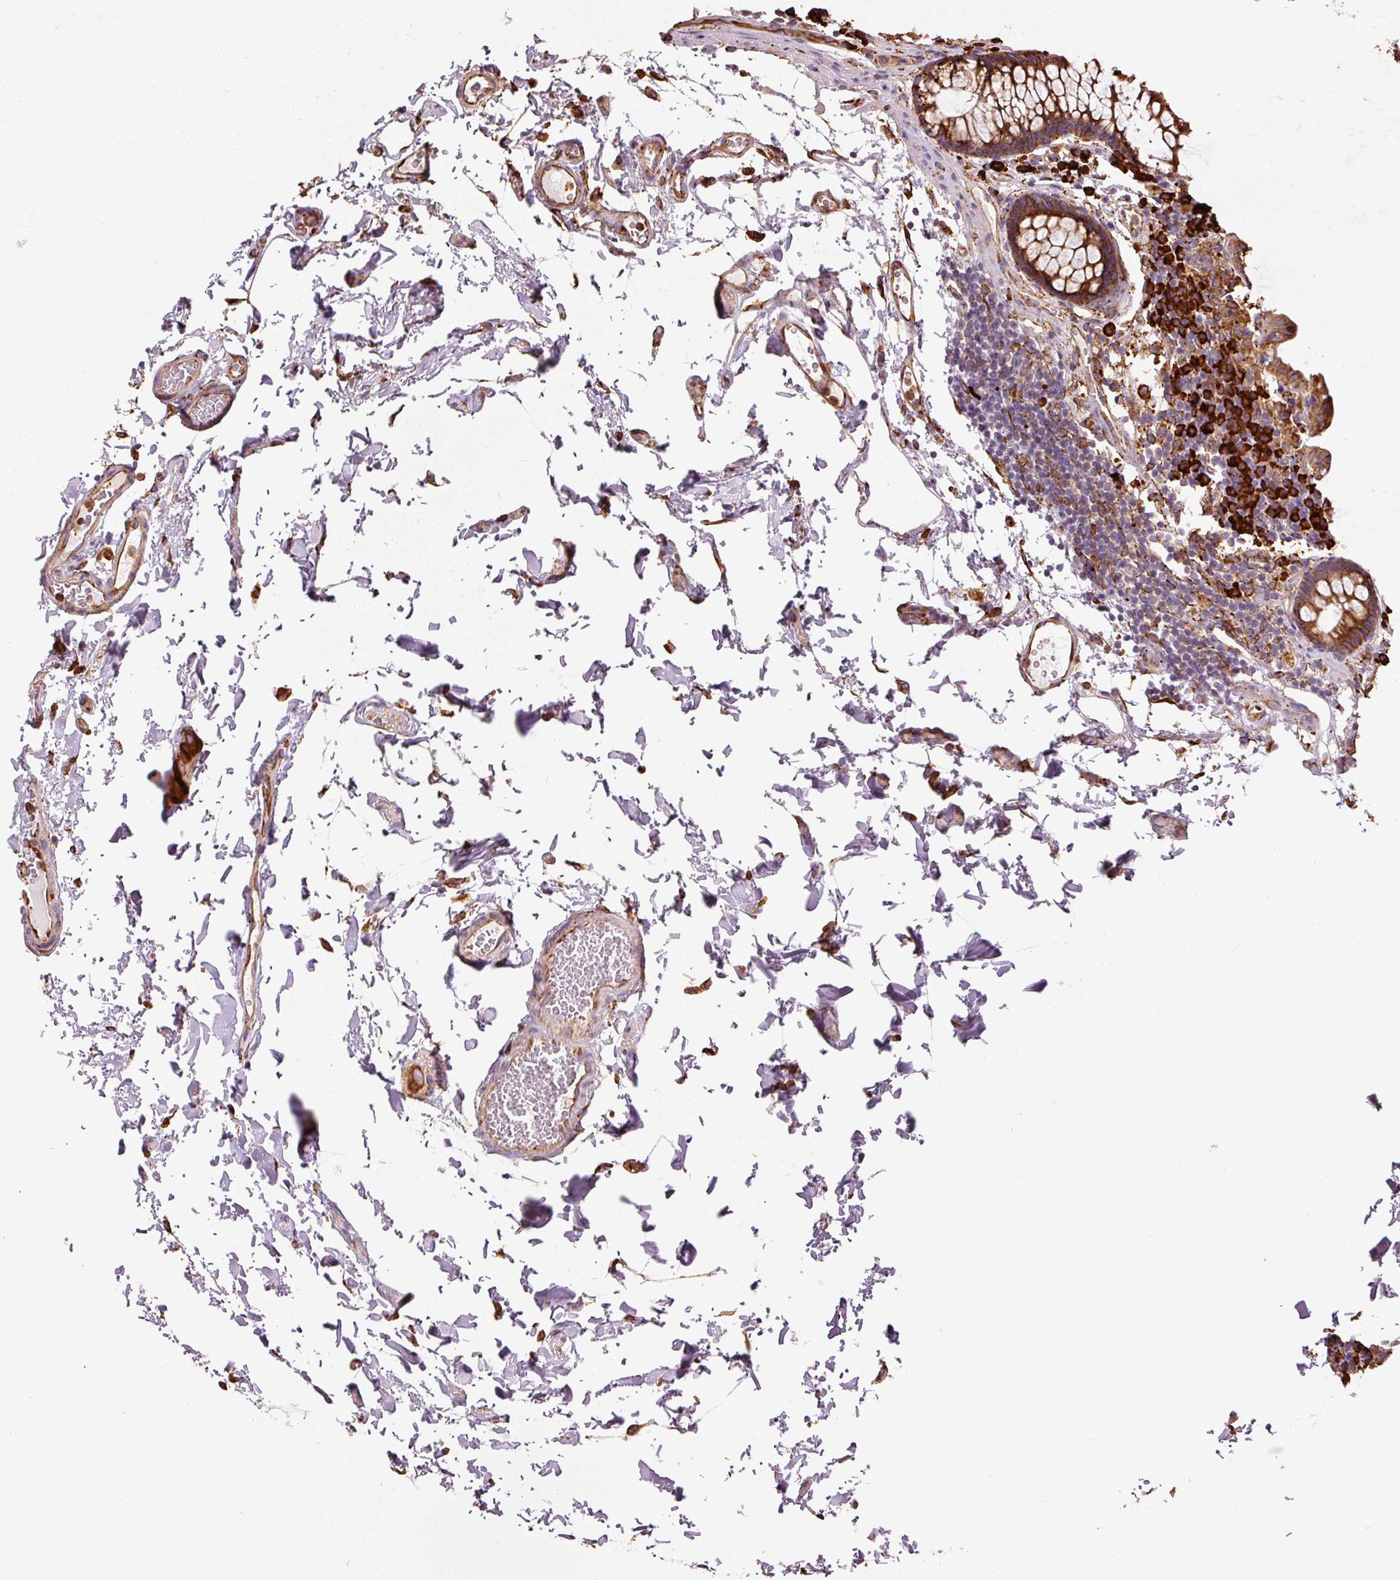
{"staining": {"intensity": "moderate", "quantity": ">75%", "location": "cytoplasmic/membranous"}, "tissue": "colon", "cell_type": "Endothelial cells", "image_type": "normal", "snomed": [{"axis": "morphology", "description": "Normal tissue, NOS"}, {"axis": "topography", "description": "Colon"}, {"axis": "topography", "description": "Peripheral nerve tissue"}], "caption": "A brown stain highlights moderate cytoplasmic/membranous expression of a protein in endothelial cells of unremarkable human colon. The staining was performed using DAB (3,3'-diaminobenzidine), with brown indicating positive protein expression. Nuclei are stained blue with hematoxylin.", "gene": "ENSG00000256500", "patient": {"sex": "male", "age": 84}}